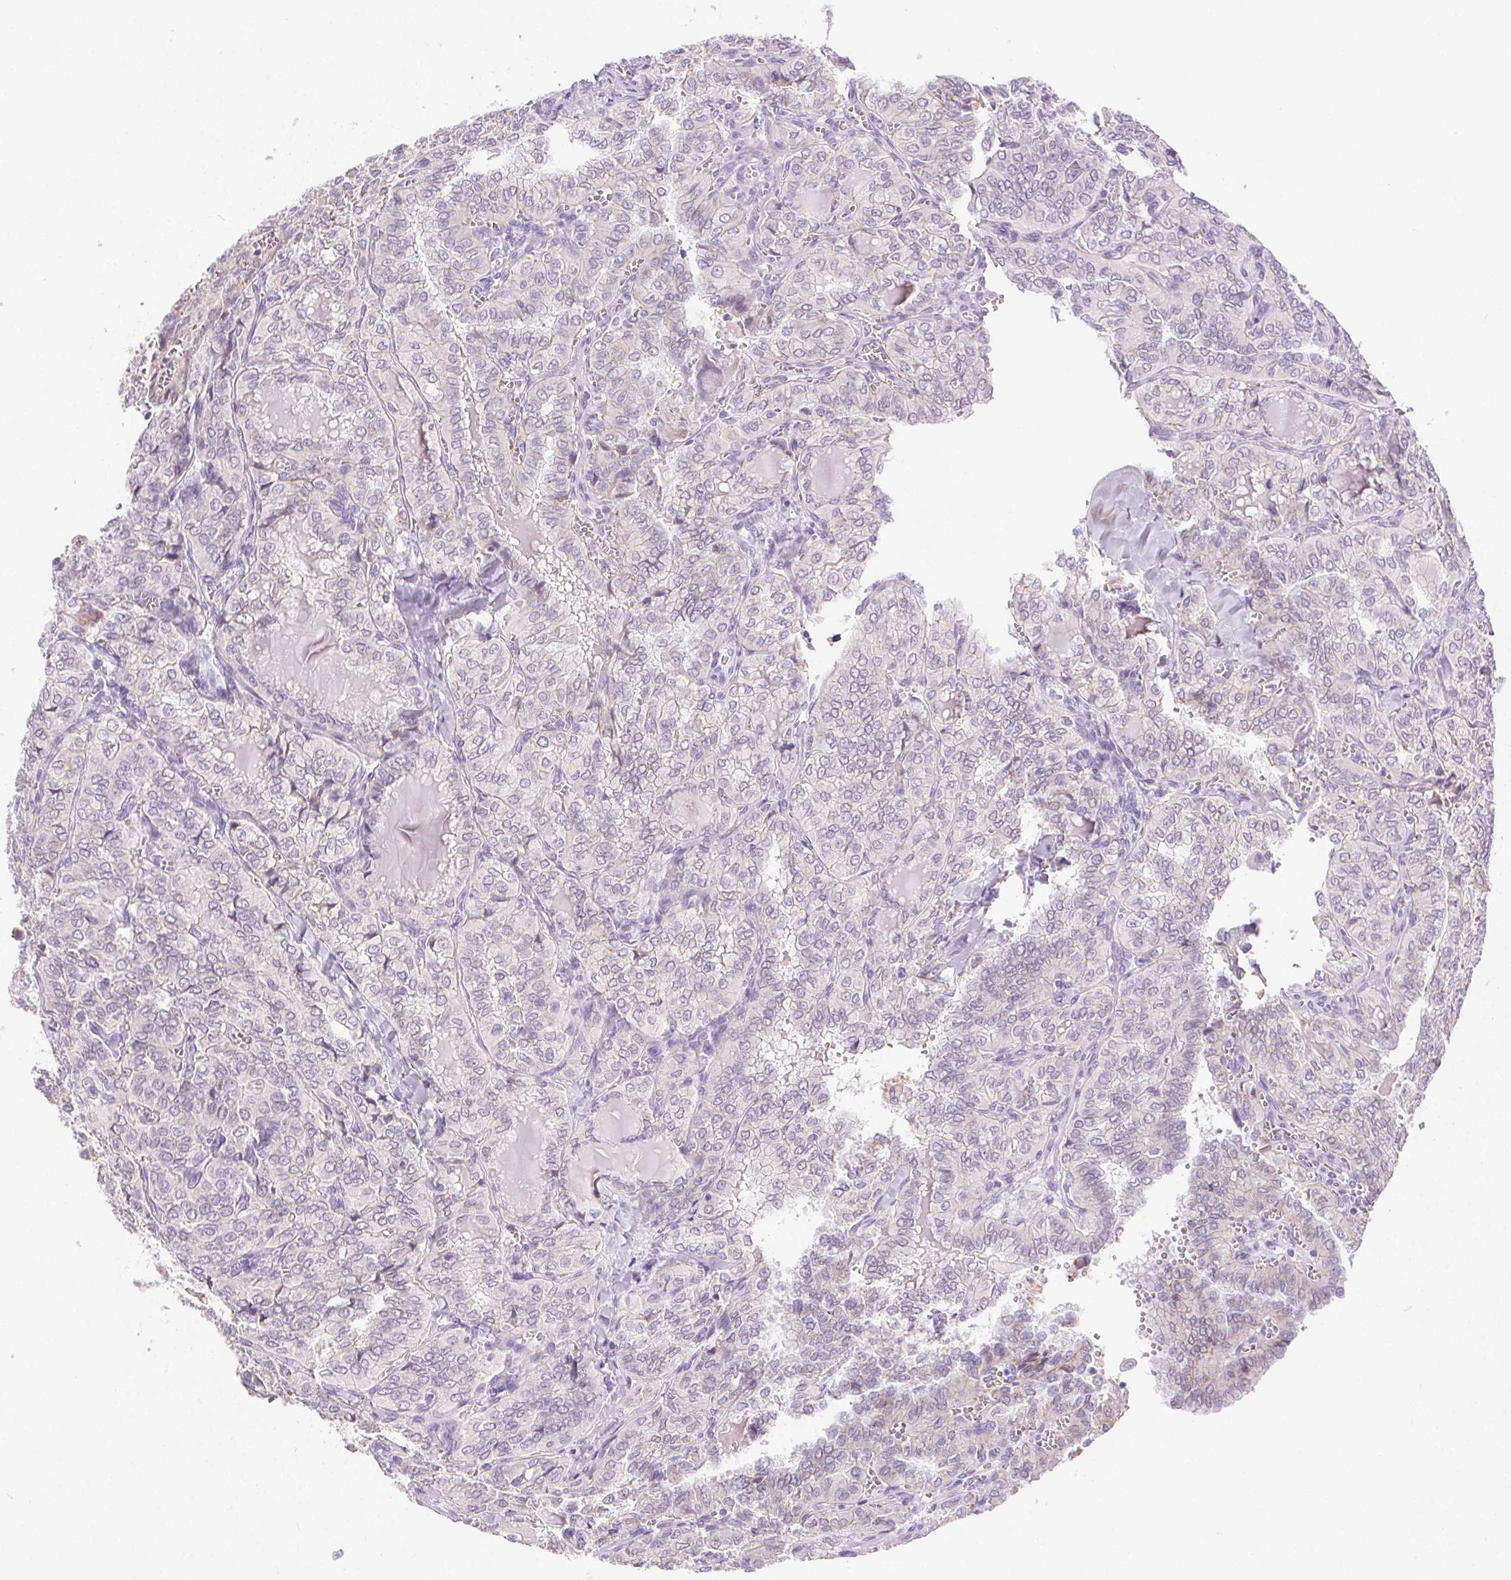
{"staining": {"intensity": "negative", "quantity": "none", "location": "none"}, "tissue": "thyroid cancer", "cell_type": "Tumor cells", "image_type": "cancer", "snomed": [{"axis": "morphology", "description": "Papillary adenocarcinoma, NOS"}, {"axis": "topography", "description": "Thyroid gland"}], "caption": "Photomicrograph shows no protein staining in tumor cells of papillary adenocarcinoma (thyroid) tissue.", "gene": "CLDN10", "patient": {"sex": "female", "age": 41}}